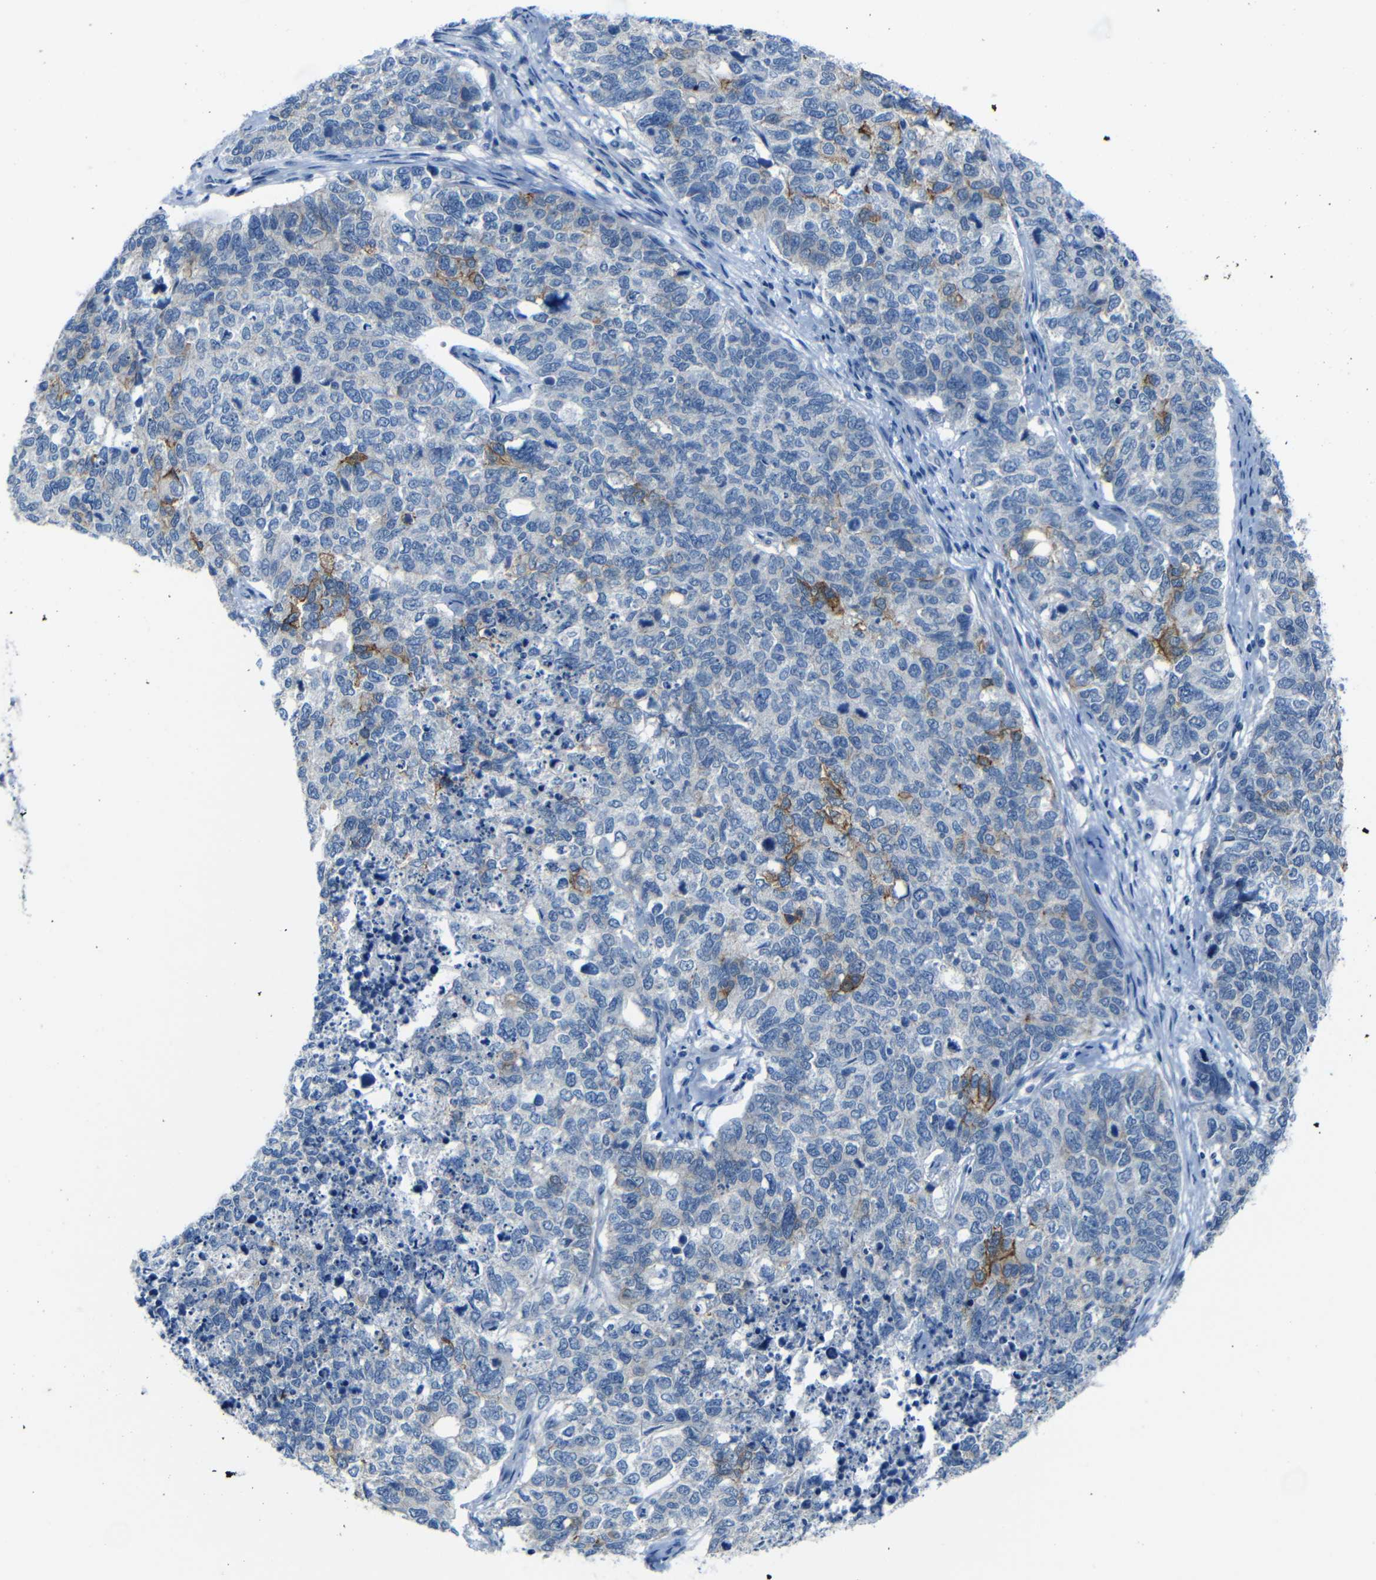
{"staining": {"intensity": "strong", "quantity": "<25%", "location": "cytoplasmic/membranous"}, "tissue": "cervical cancer", "cell_type": "Tumor cells", "image_type": "cancer", "snomed": [{"axis": "morphology", "description": "Squamous cell carcinoma, NOS"}, {"axis": "topography", "description": "Cervix"}], "caption": "Human cervical cancer (squamous cell carcinoma) stained with a protein marker displays strong staining in tumor cells.", "gene": "ANK3", "patient": {"sex": "female", "age": 63}}